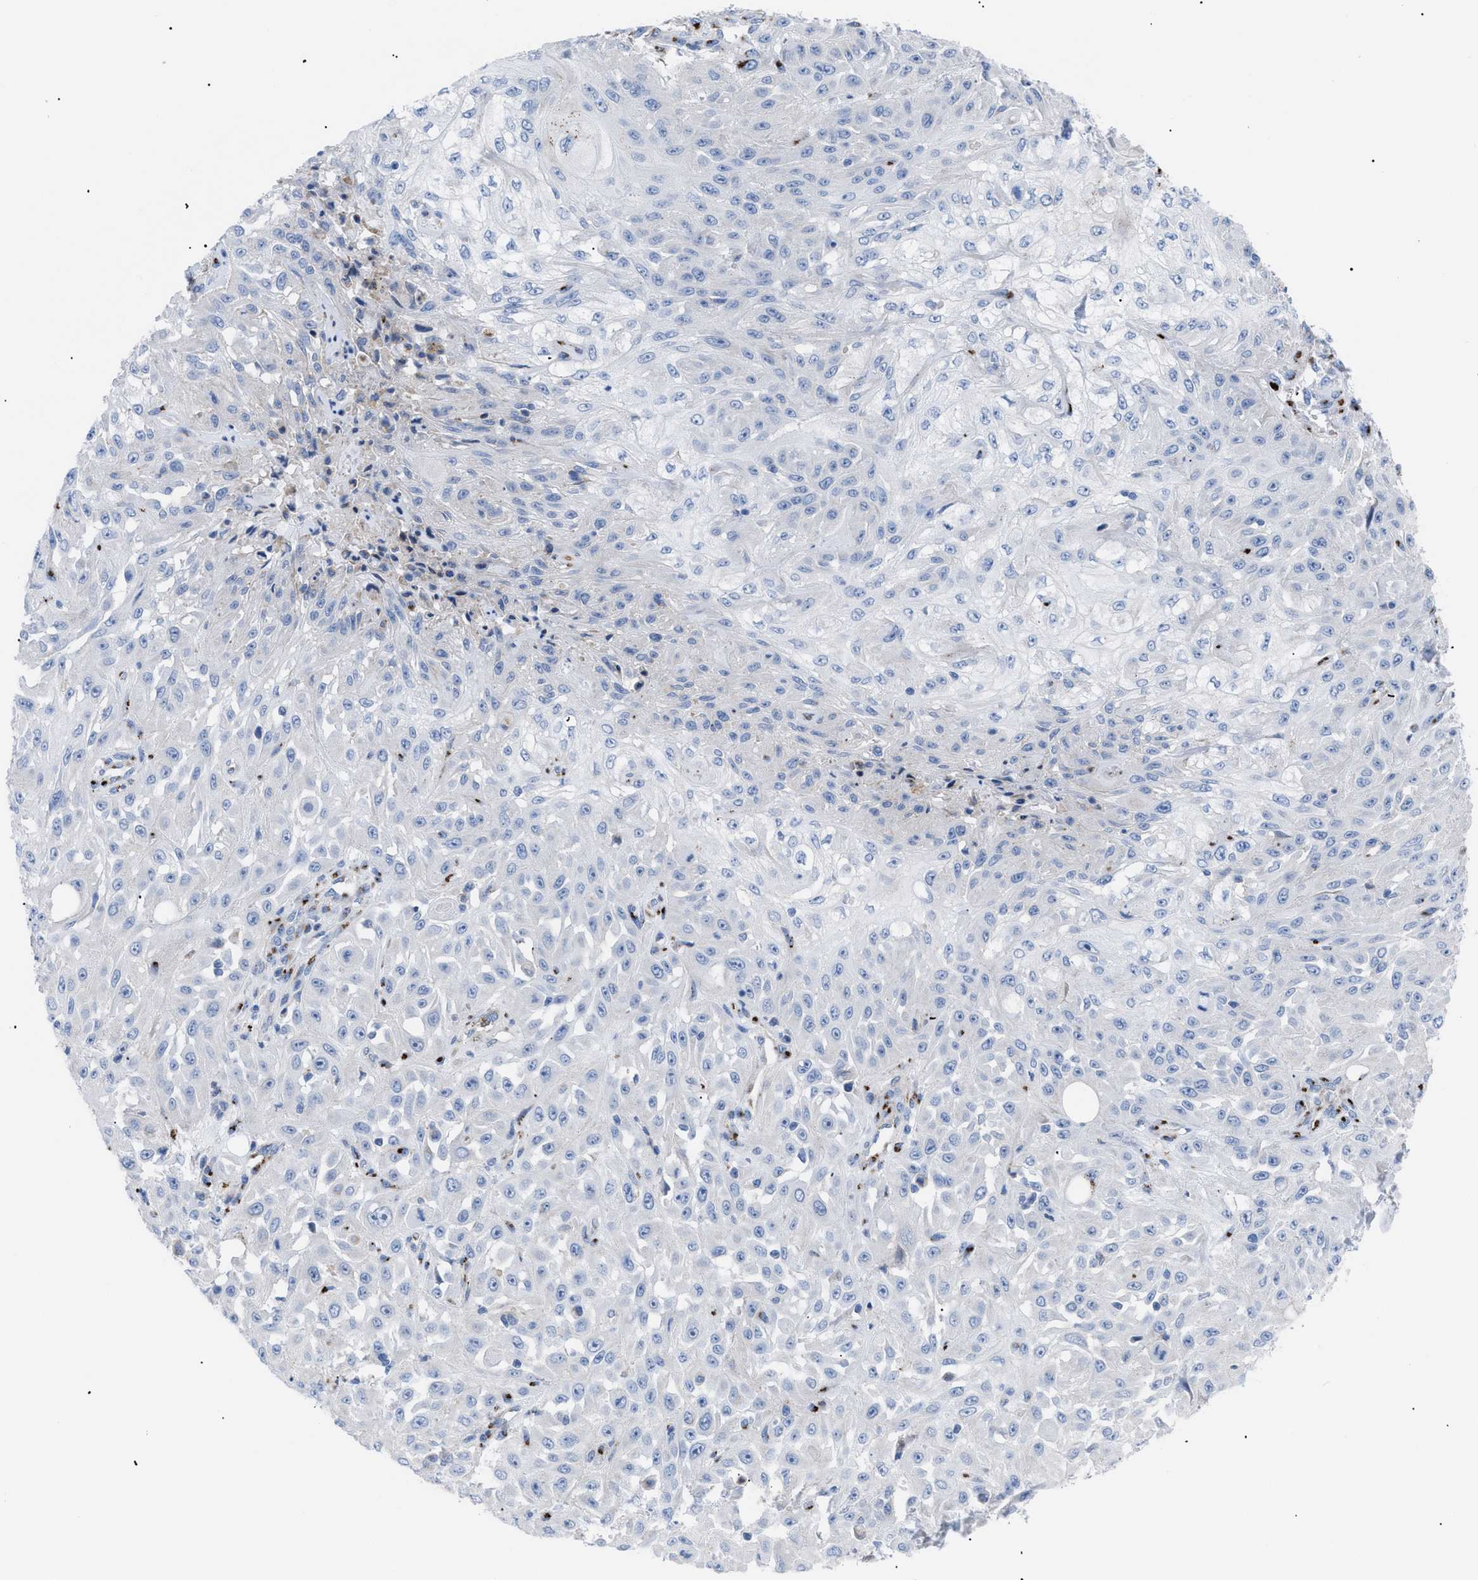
{"staining": {"intensity": "negative", "quantity": "none", "location": "none"}, "tissue": "skin cancer", "cell_type": "Tumor cells", "image_type": "cancer", "snomed": [{"axis": "morphology", "description": "Squamous cell carcinoma, NOS"}, {"axis": "morphology", "description": "Squamous cell carcinoma, metastatic, NOS"}, {"axis": "topography", "description": "Skin"}, {"axis": "topography", "description": "Lymph node"}], "caption": "A photomicrograph of human skin metastatic squamous cell carcinoma is negative for staining in tumor cells. (DAB (3,3'-diaminobenzidine) immunohistochemistry (IHC) visualized using brightfield microscopy, high magnification).", "gene": "TMEM17", "patient": {"sex": "male", "age": 75}}